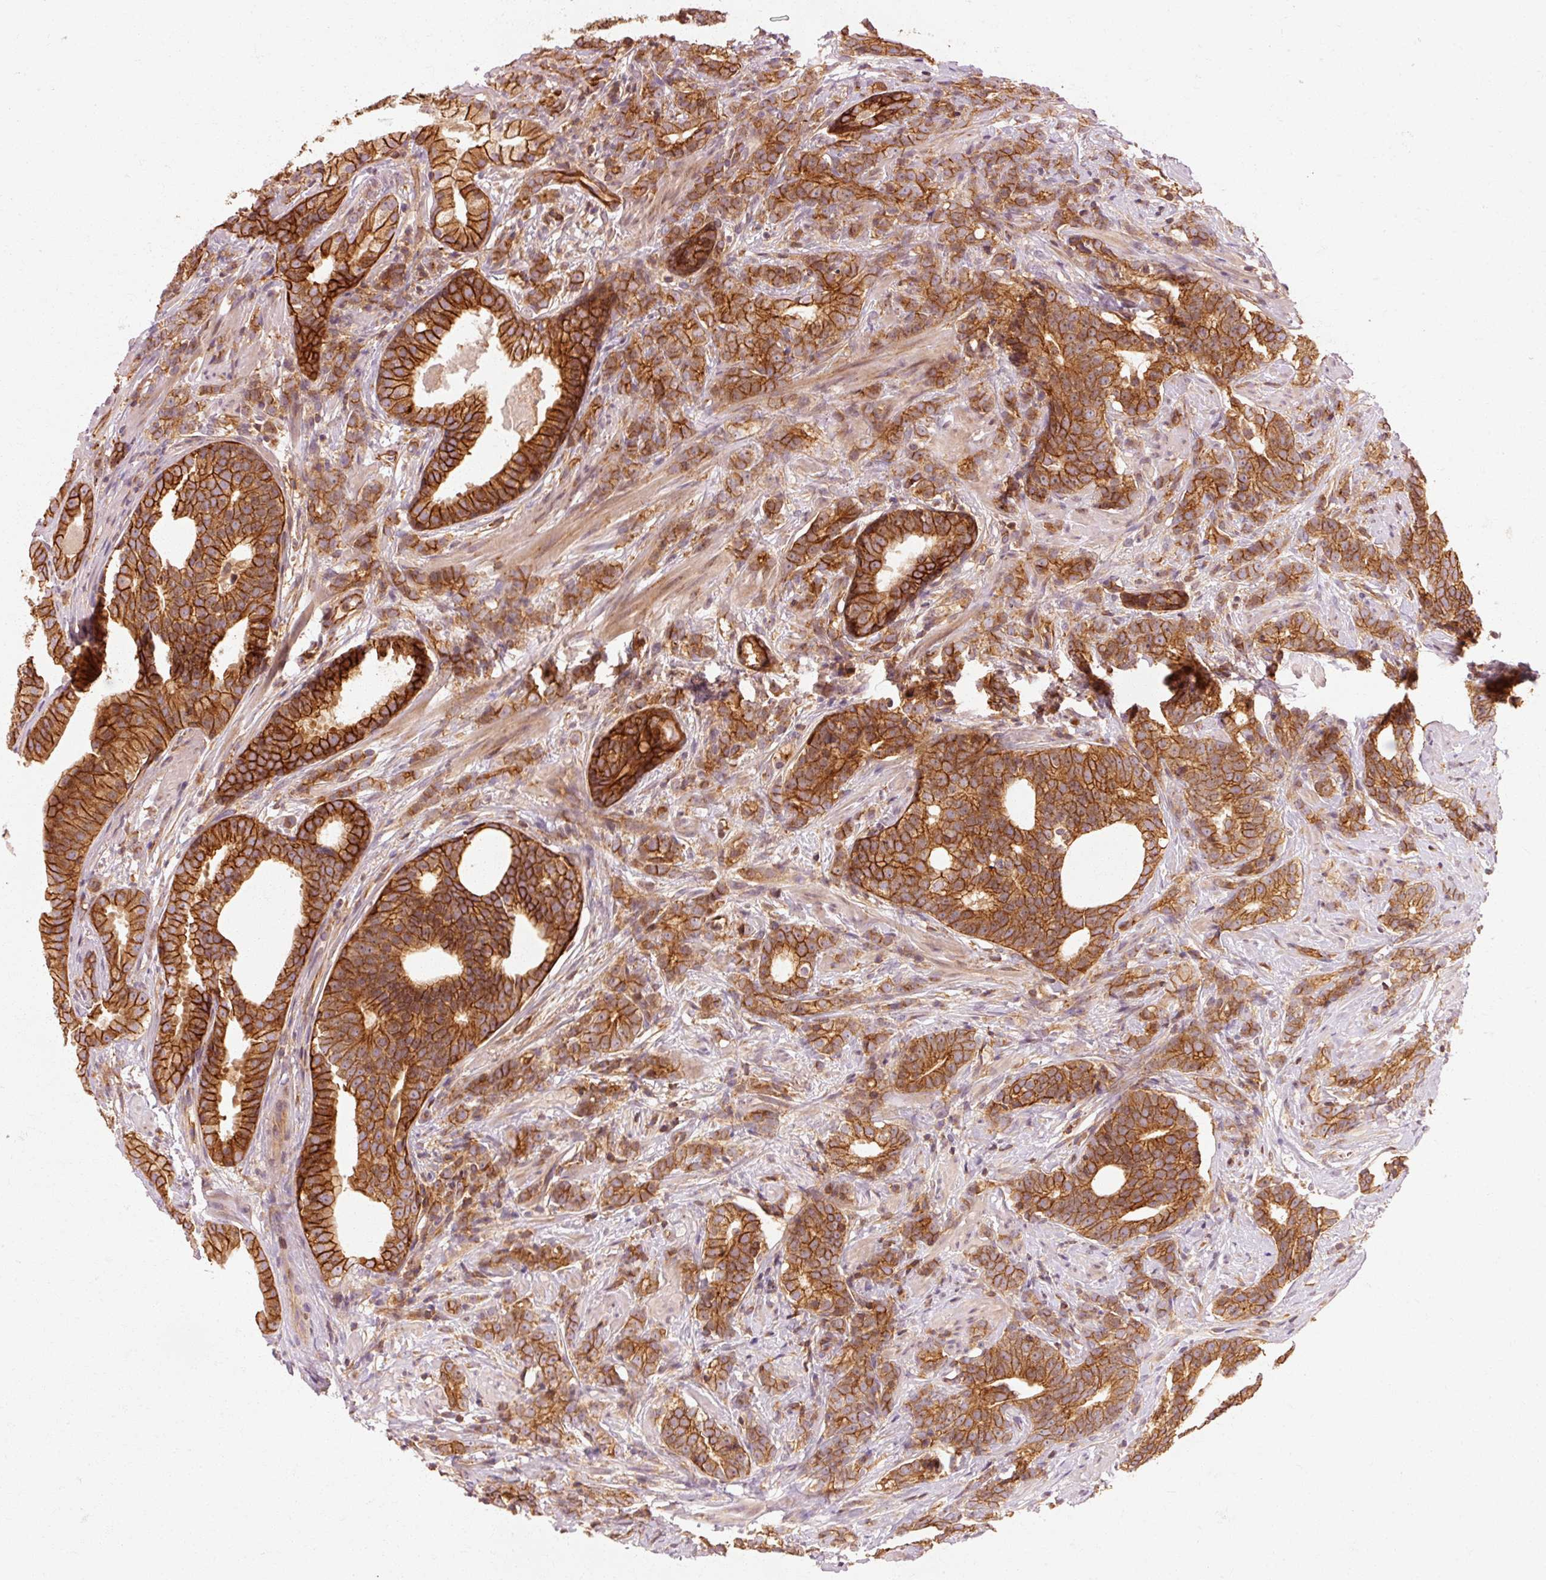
{"staining": {"intensity": "strong", "quantity": ">75%", "location": "cytoplasmic/membranous"}, "tissue": "prostate cancer", "cell_type": "Tumor cells", "image_type": "cancer", "snomed": [{"axis": "morphology", "description": "Adenocarcinoma, High grade"}, {"axis": "topography", "description": "Prostate"}], "caption": "Protein staining demonstrates strong cytoplasmic/membranous positivity in about >75% of tumor cells in adenocarcinoma (high-grade) (prostate).", "gene": "CTNNA1", "patient": {"sex": "male", "age": 64}}